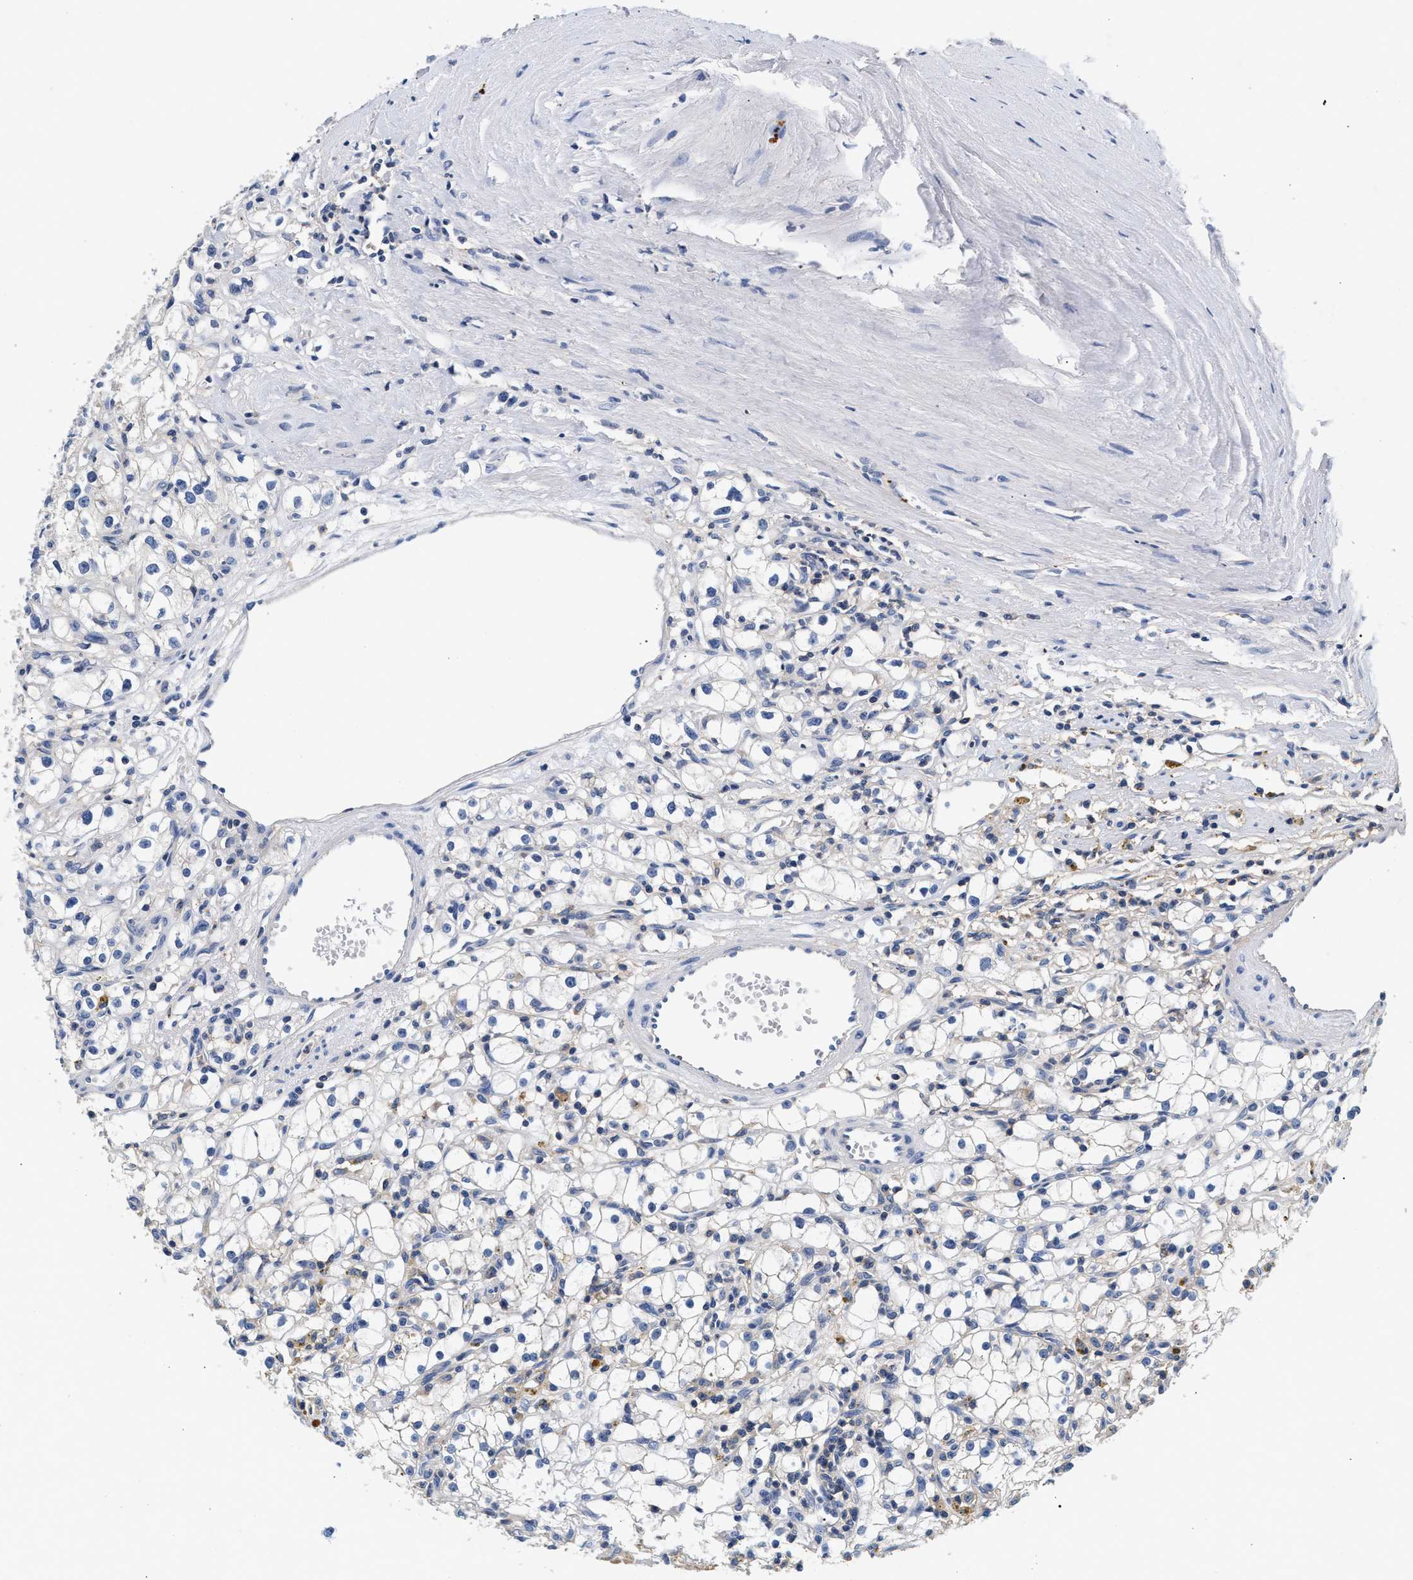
{"staining": {"intensity": "negative", "quantity": "none", "location": "none"}, "tissue": "renal cancer", "cell_type": "Tumor cells", "image_type": "cancer", "snomed": [{"axis": "morphology", "description": "Adenocarcinoma, NOS"}, {"axis": "topography", "description": "Kidney"}], "caption": "Image shows no protein positivity in tumor cells of renal cancer tissue. (Stains: DAB (3,3'-diaminobenzidine) immunohistochemistry (IHC) with hematoxylin counter stain, Microscopy: brightfield microscopy at high magnification).", "gene": "GNAI3", "patient": {"sex": "male", "age": 56}}